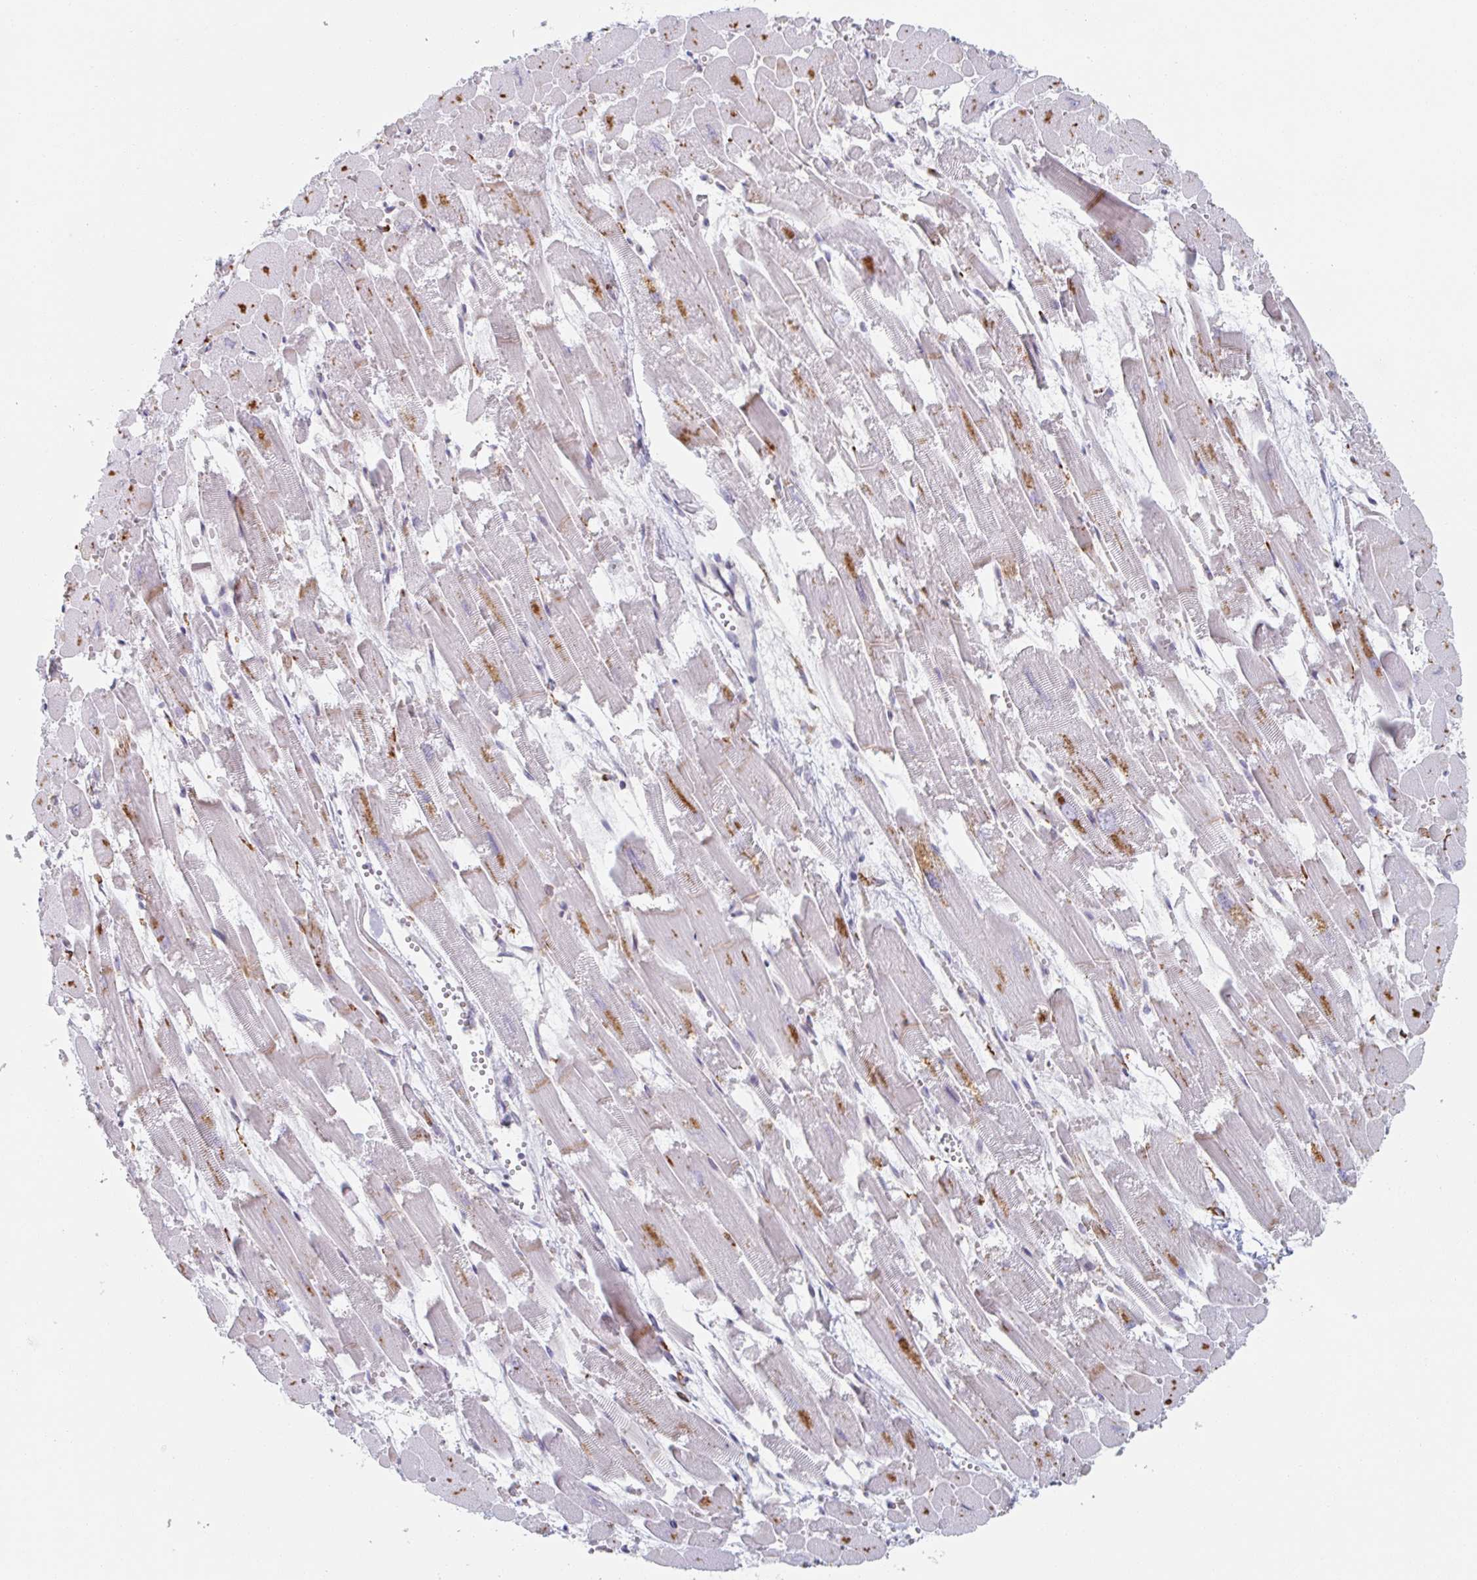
{"staining": {"intensity": "moderate", "quantity": "<25%", "location": "cytoplasmic/membranous"}, "tissue": "heart muscle", "cell_type": "Cardiomyocytes", "image_type": "normal", "snomed": [{"axis": "morphology", "description": "Normal tissue, NOS"}, {"axis": "topography", "description": "Heart"}], "caption": "Protein expression by immunohistochemistry (IHC) displays moderate cytoplasmic/membranous expression in approximately <25% of cardiomyocytes in normal heart muscle. (DAB IHC with brightfield microscopy, high magnification).", "gene": "TRAPPC10", "patient": {"sex": "female", "age": 52}}